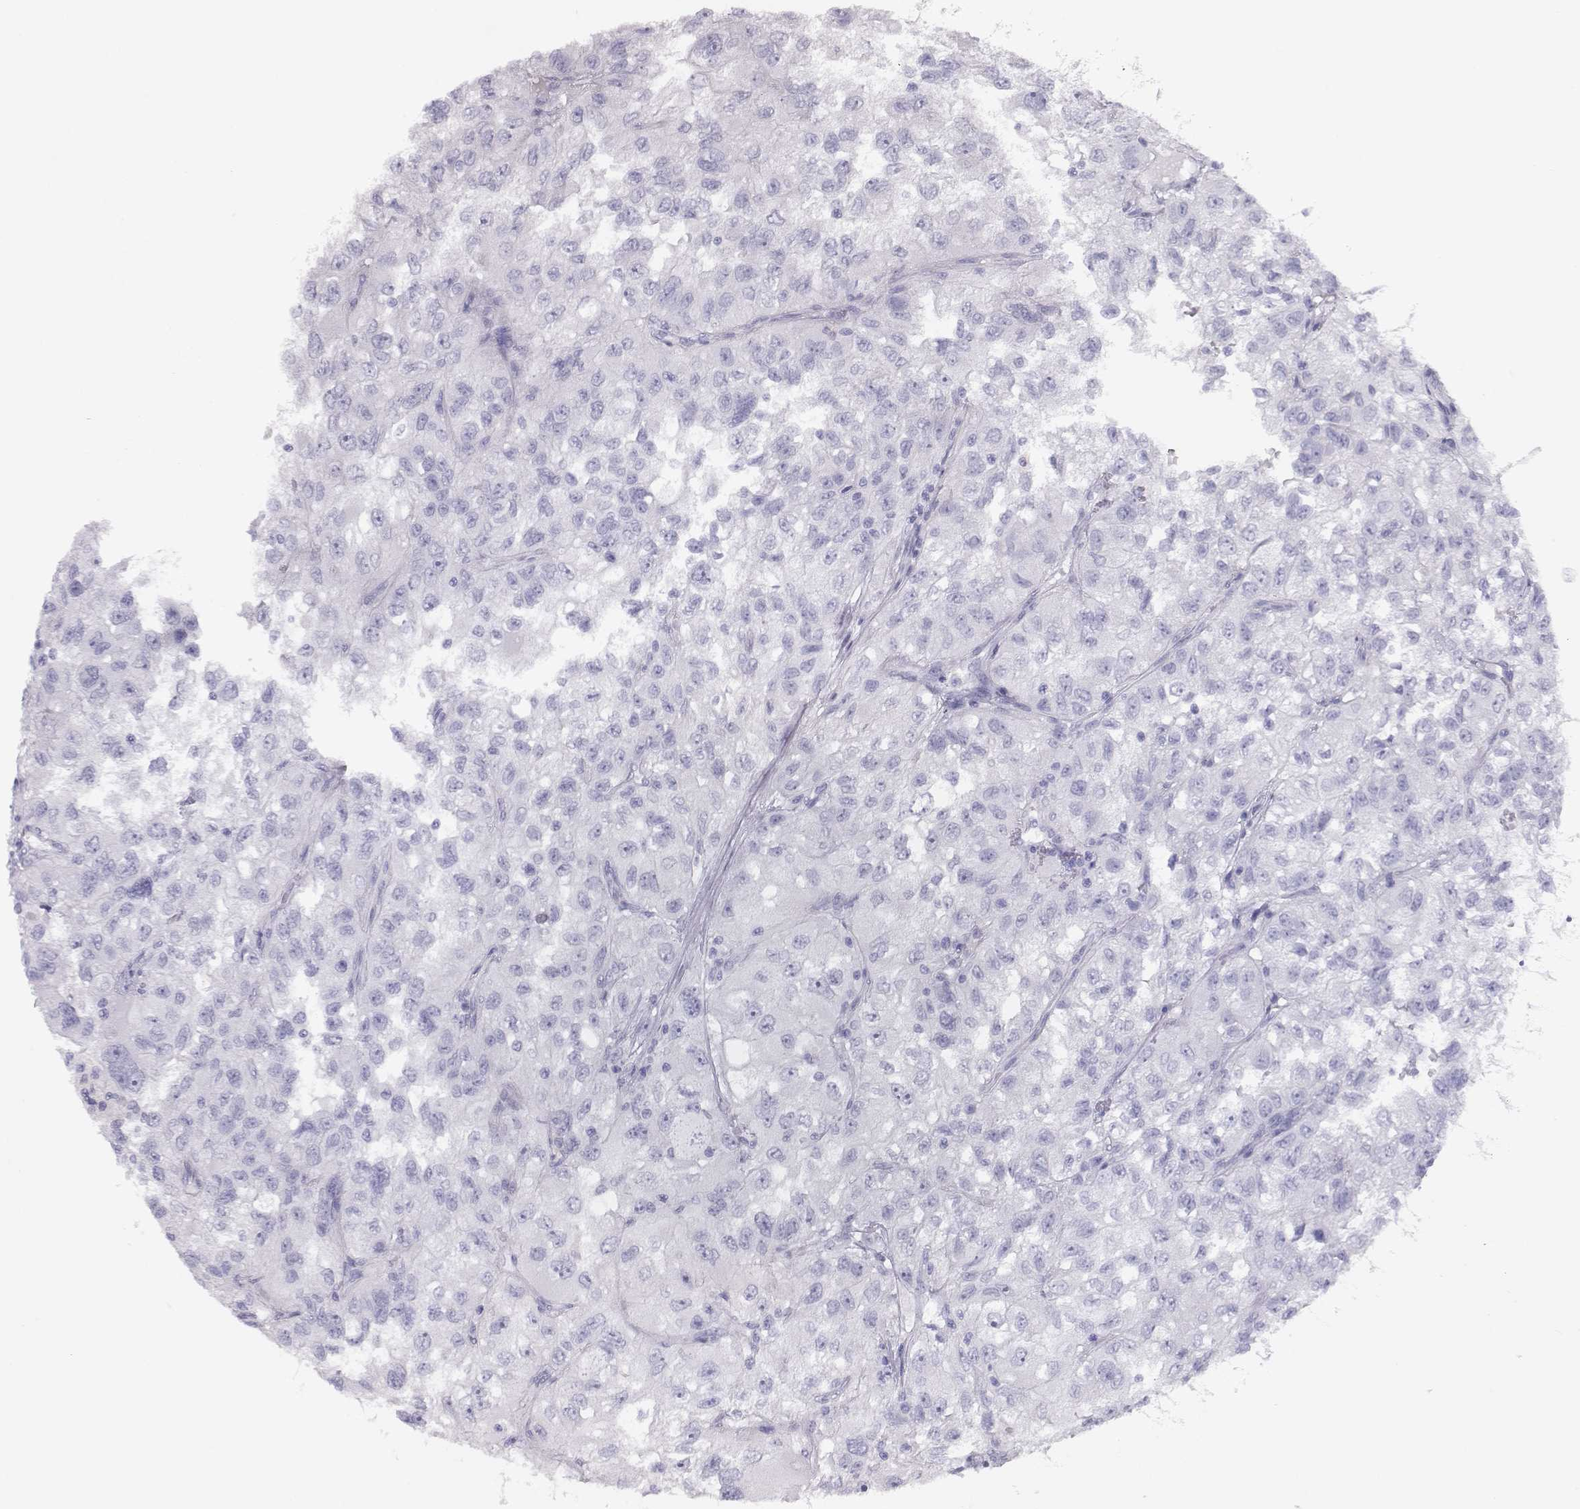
{"staining": {"intensity": "negative", "quantity": "none", "location": "none"}, "tissue": "renal cancer", "cell_type": "Tumor cells", "image_type": "cancer", "snomed": [{"axis": "morphology", "description": "Adenocarcinoma, NOS"}, {"axis": "topography", "description": "Kidney"}], "caption": "Immunohistochemical staining of adenocarcinoma (renal) reveals no significant positivity in tumor cells.", "gene": "MIP", "patient": {"sex": "male", "age": 64}}